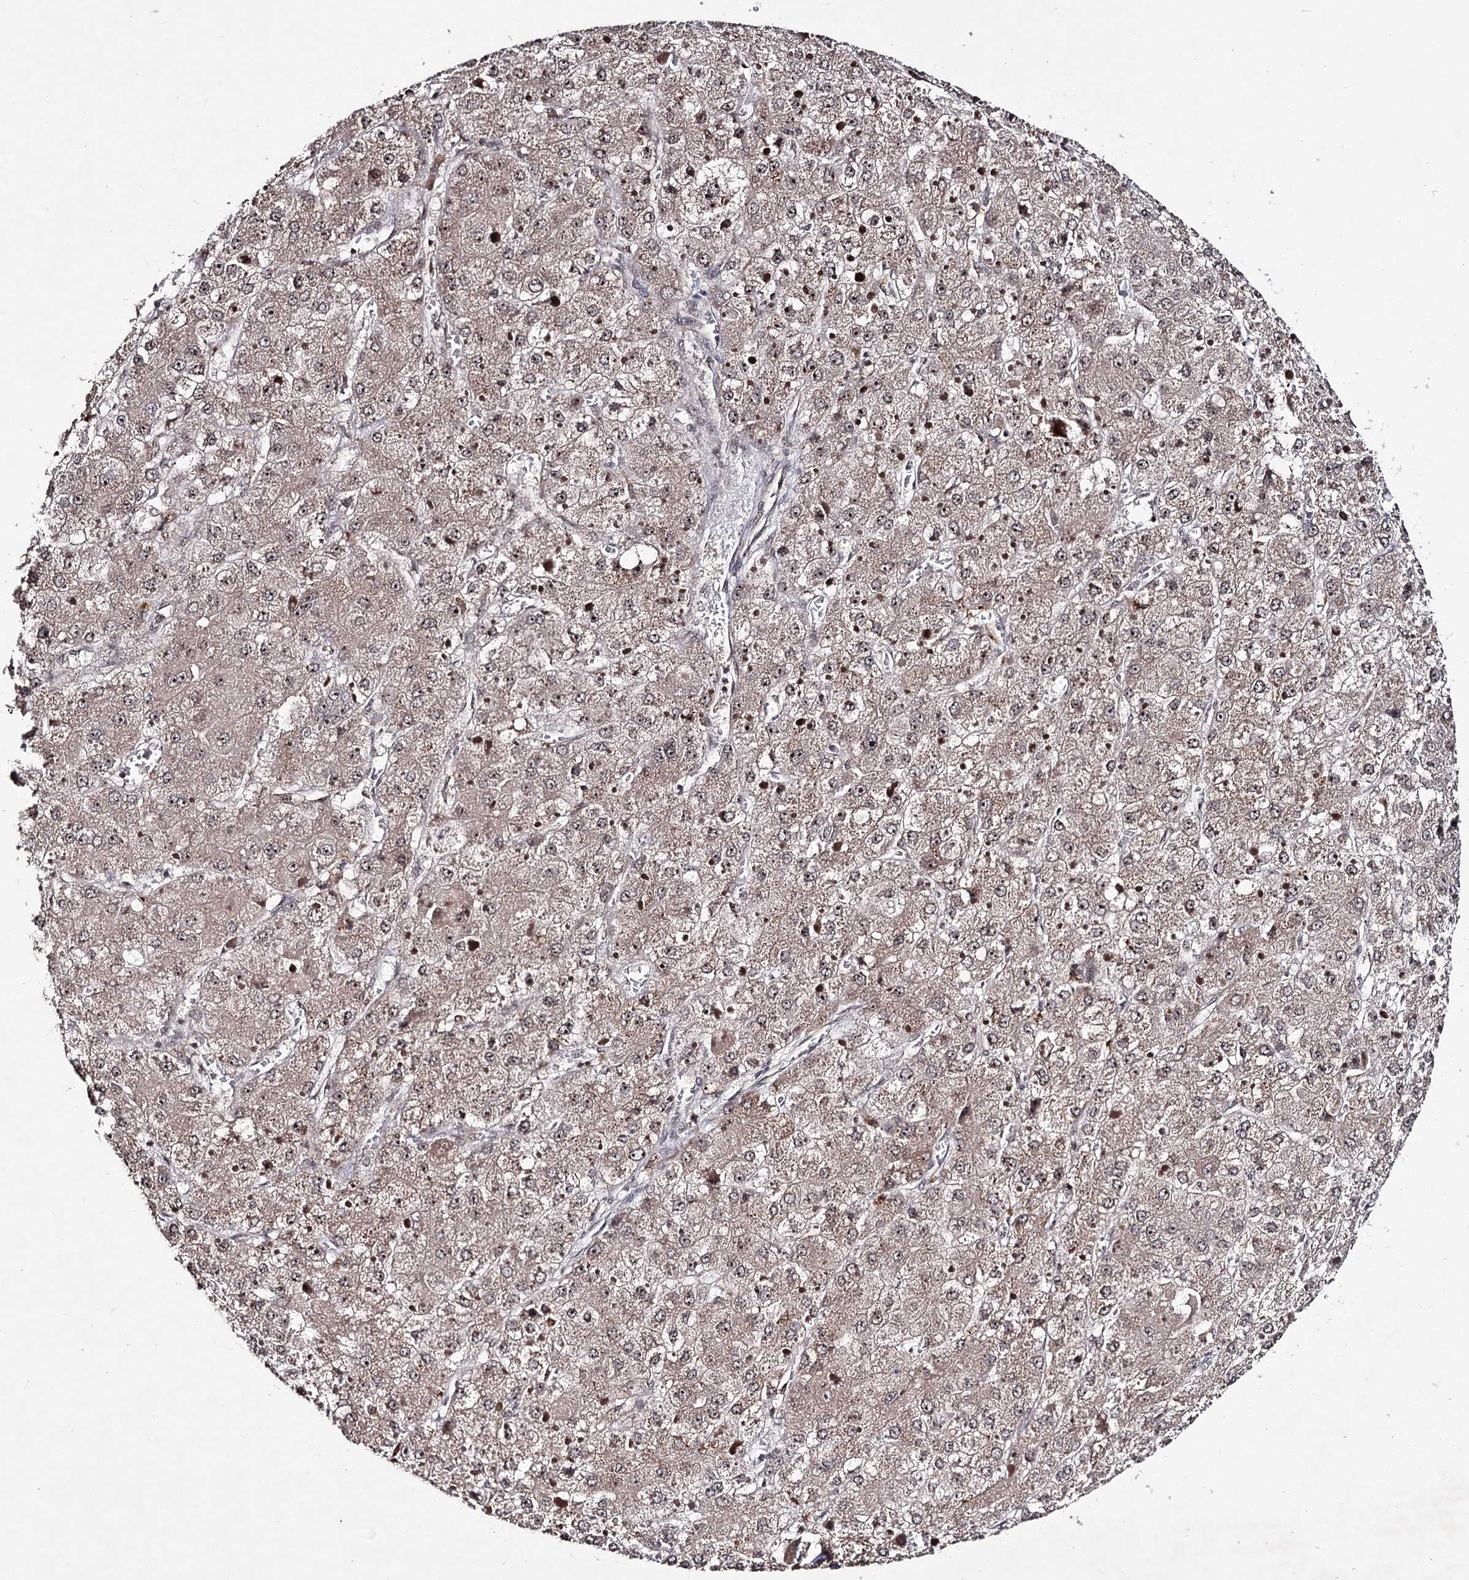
{"staining": {"intensity": "weak", "quantity": "25%-75%", "location": "cytoplasmic/membranous,nuclear"}, "tissue": "liver cancer", "cell_type": "Tumor cells", "image_type": "cancer", "snomed": [{"axis": "morphology", "description": "Carcinoma, Hepatocellular, NOS"}, {"axis": "topography", "description": "Liver"}], "caption": "This is a micrograph of IHC staining of liver cancer (hepatocellular carcinoma), which shows weak expression in the cytoplasmic/membranous and nuclear of tumor cells.", "gene": "VGLL4", "patient": {"sex": "female", "age": 73}}